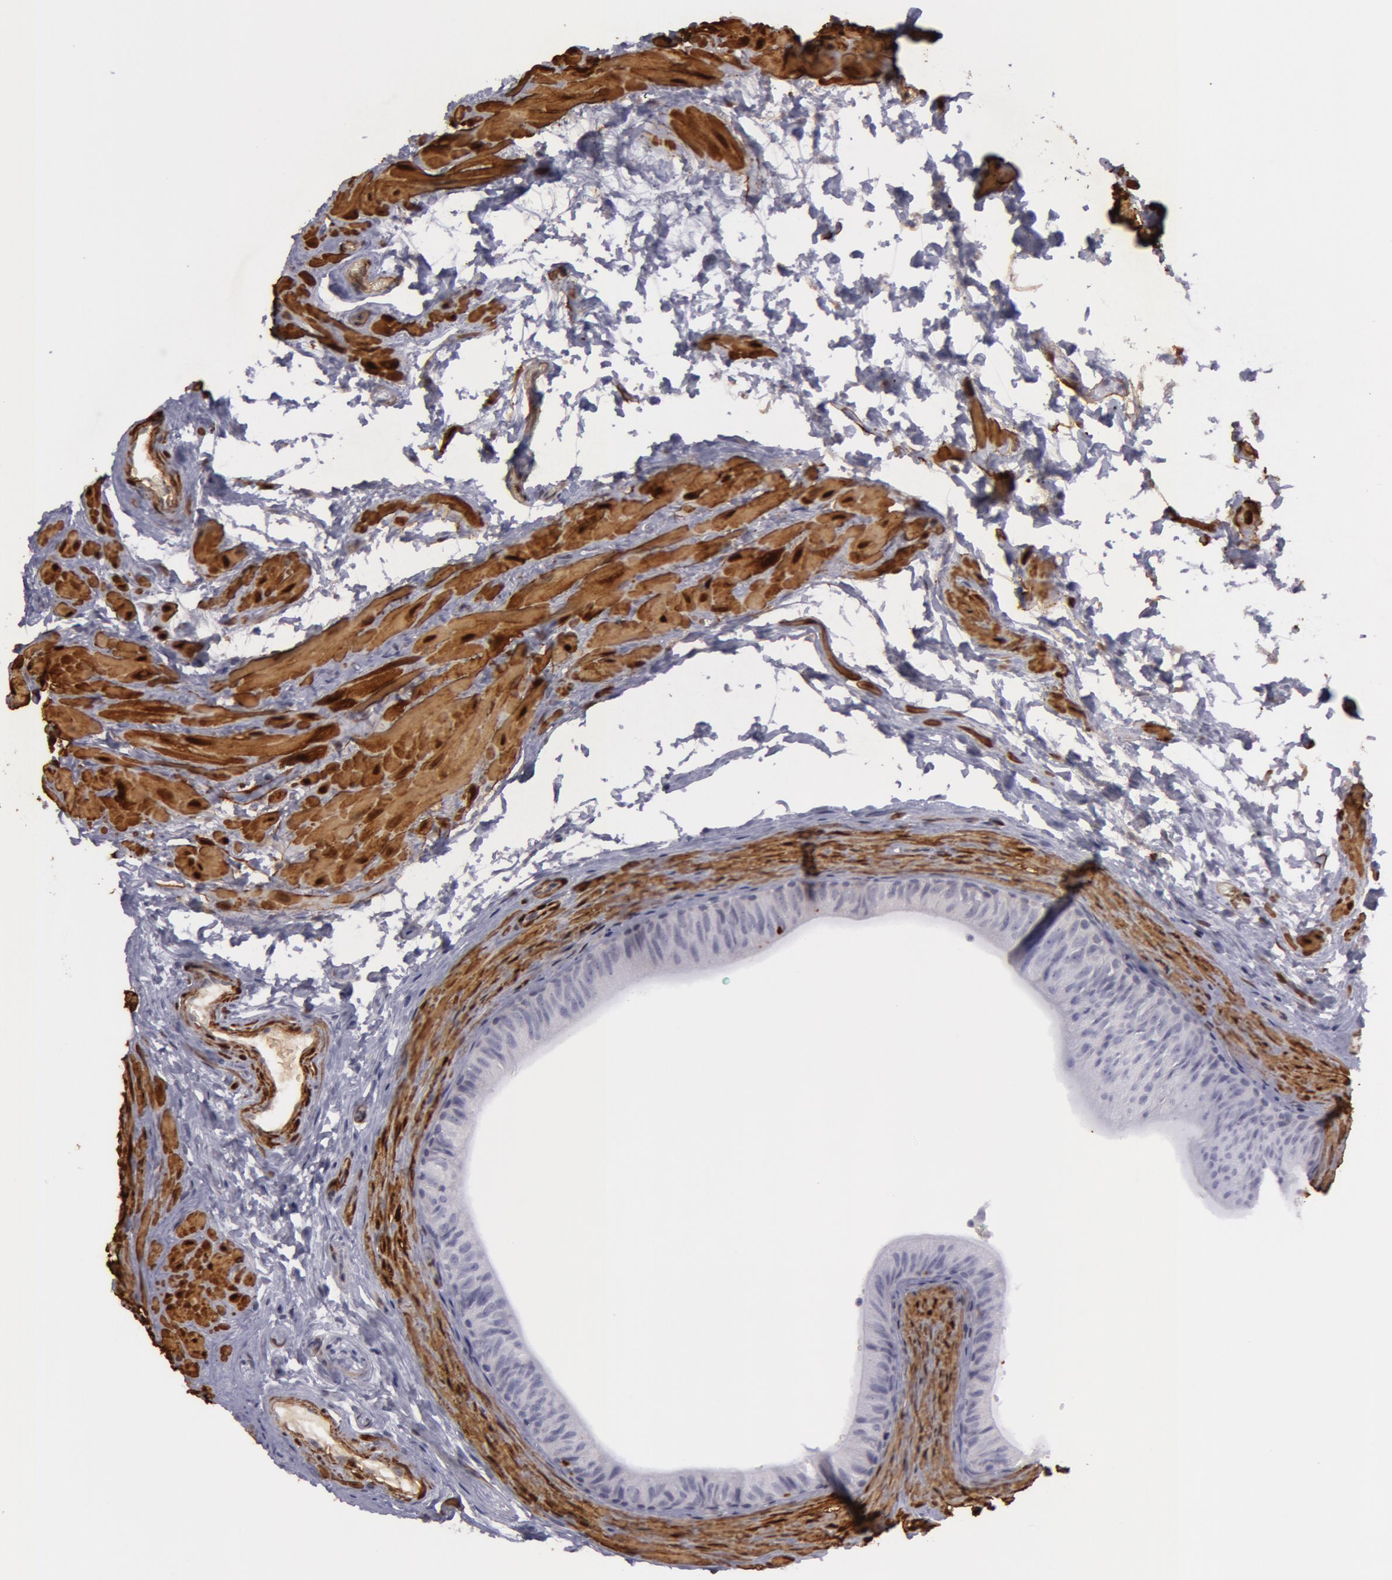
{"staining": {"intensity": "negative", "quantity": "none", "location": "none"}, "tissue": "epididymis", "cell_type": "Glandular cells", "image_type": "normal", "snomed": [{"axis": "morphology", "description": "Normal tissue, NOS"}, {"axis": "topography", "description": "Testis"}, {"axis": "topography", "description": "Epididymis"}], "caption": "DAB (3,3'-diaminobenzidine) immunohistochemical staining of benign epididymis displays no significant staining in glandular cells.", "gene": "TAGLN", "patient": {"sex": "male", "age": 36}}